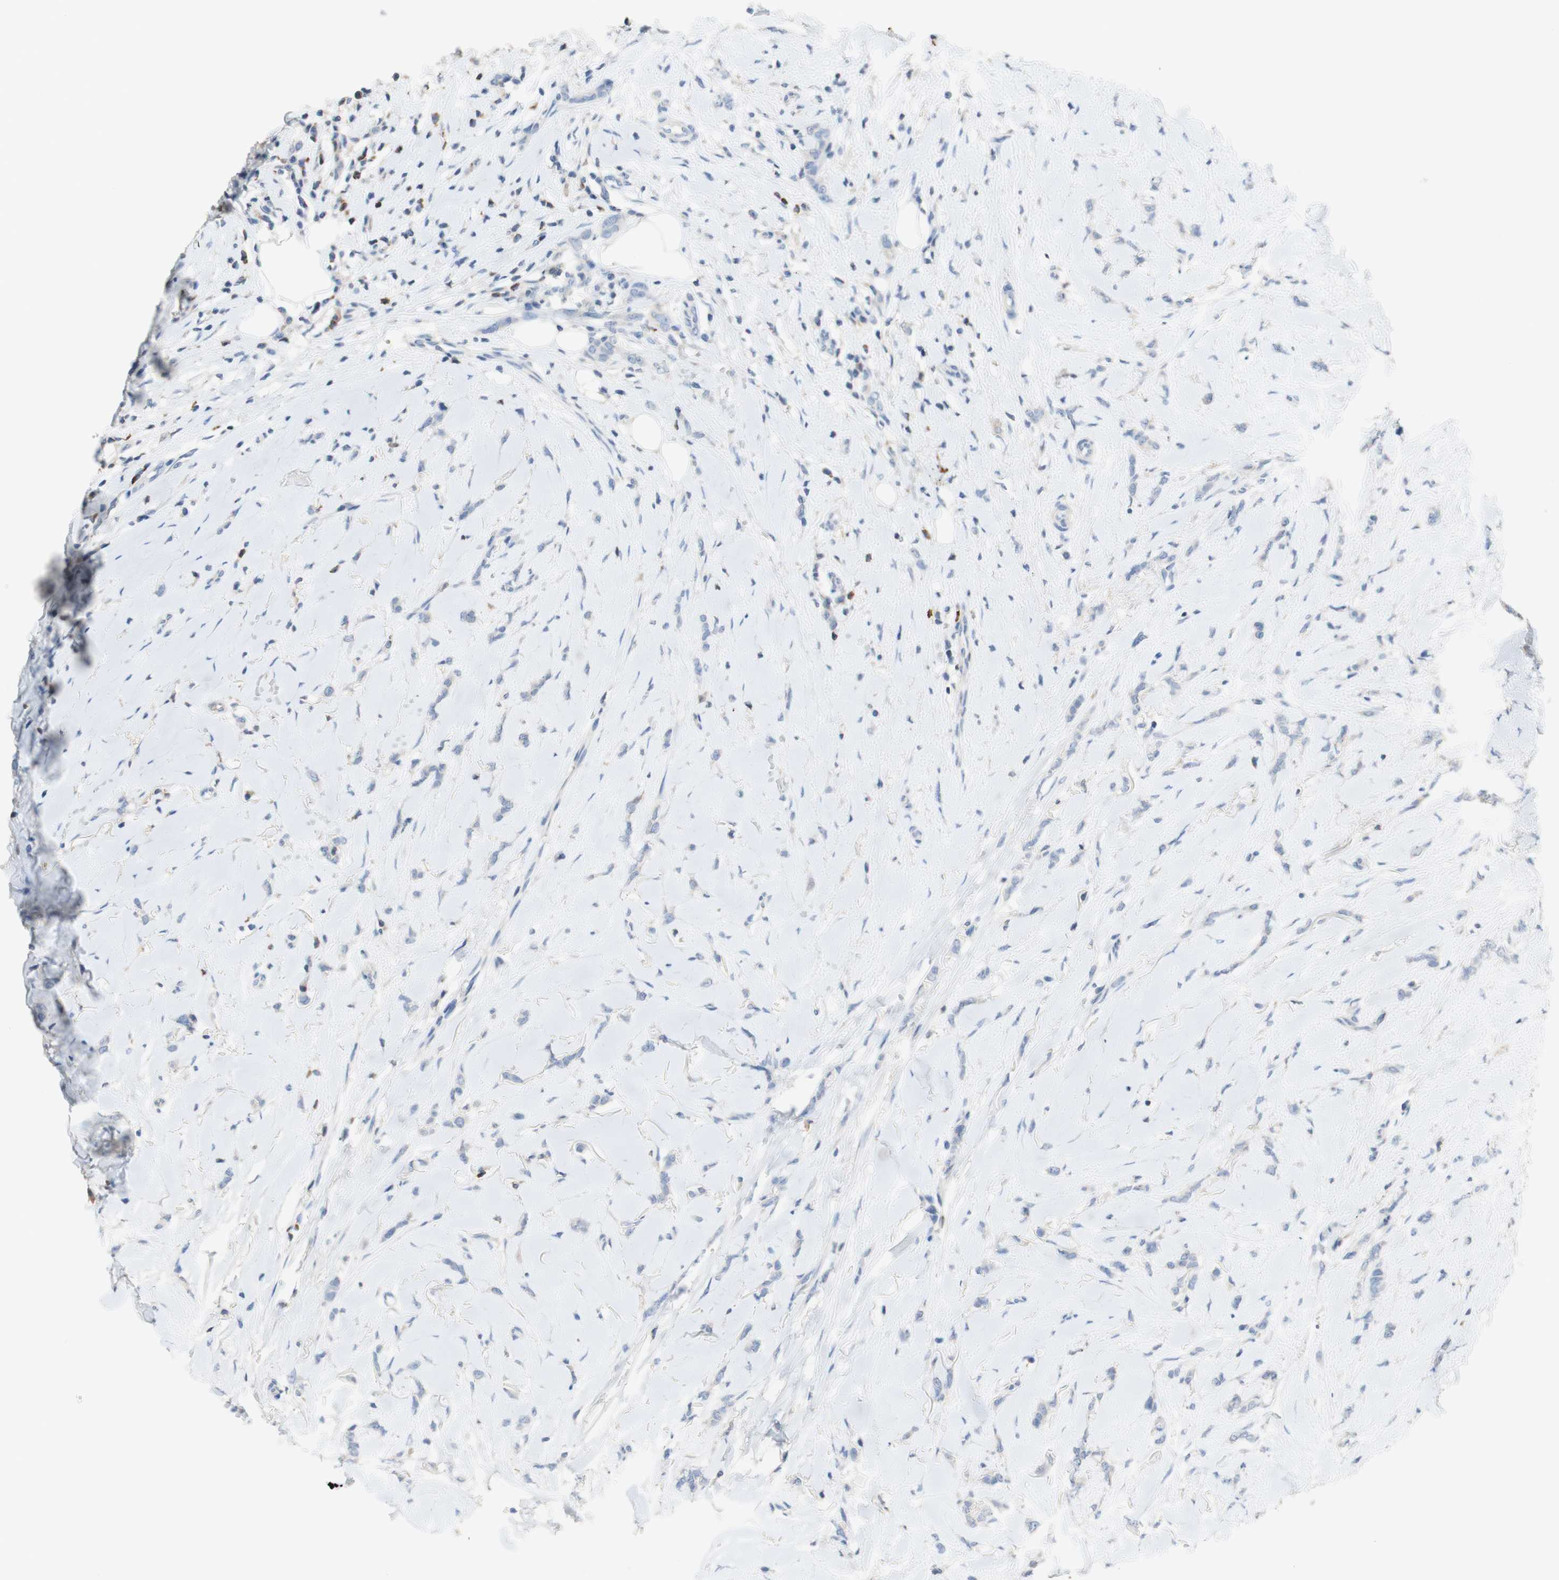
{"staining": {"intensity": "negative", "quantity": "none", "location": "none"}, "tissue": "breast cancer", "cell_type": "Tumor cells", "image_type": "cancer", "snomed": [{"axis": "morphology", "description": "Lobular carcinoma"}, {"axis": "topography", "description": "Skin"}, {"axis": "topography", "description": "Breast"}], "caption": "Immunohistochemistry (IHC) micrograph of human breast cancer (lobular carcinoma) stained for a protein (brown), which shows no staining in tumor cells.", "gene": "PACSIN1", "patient": {"sex": "female", "age": 46}}